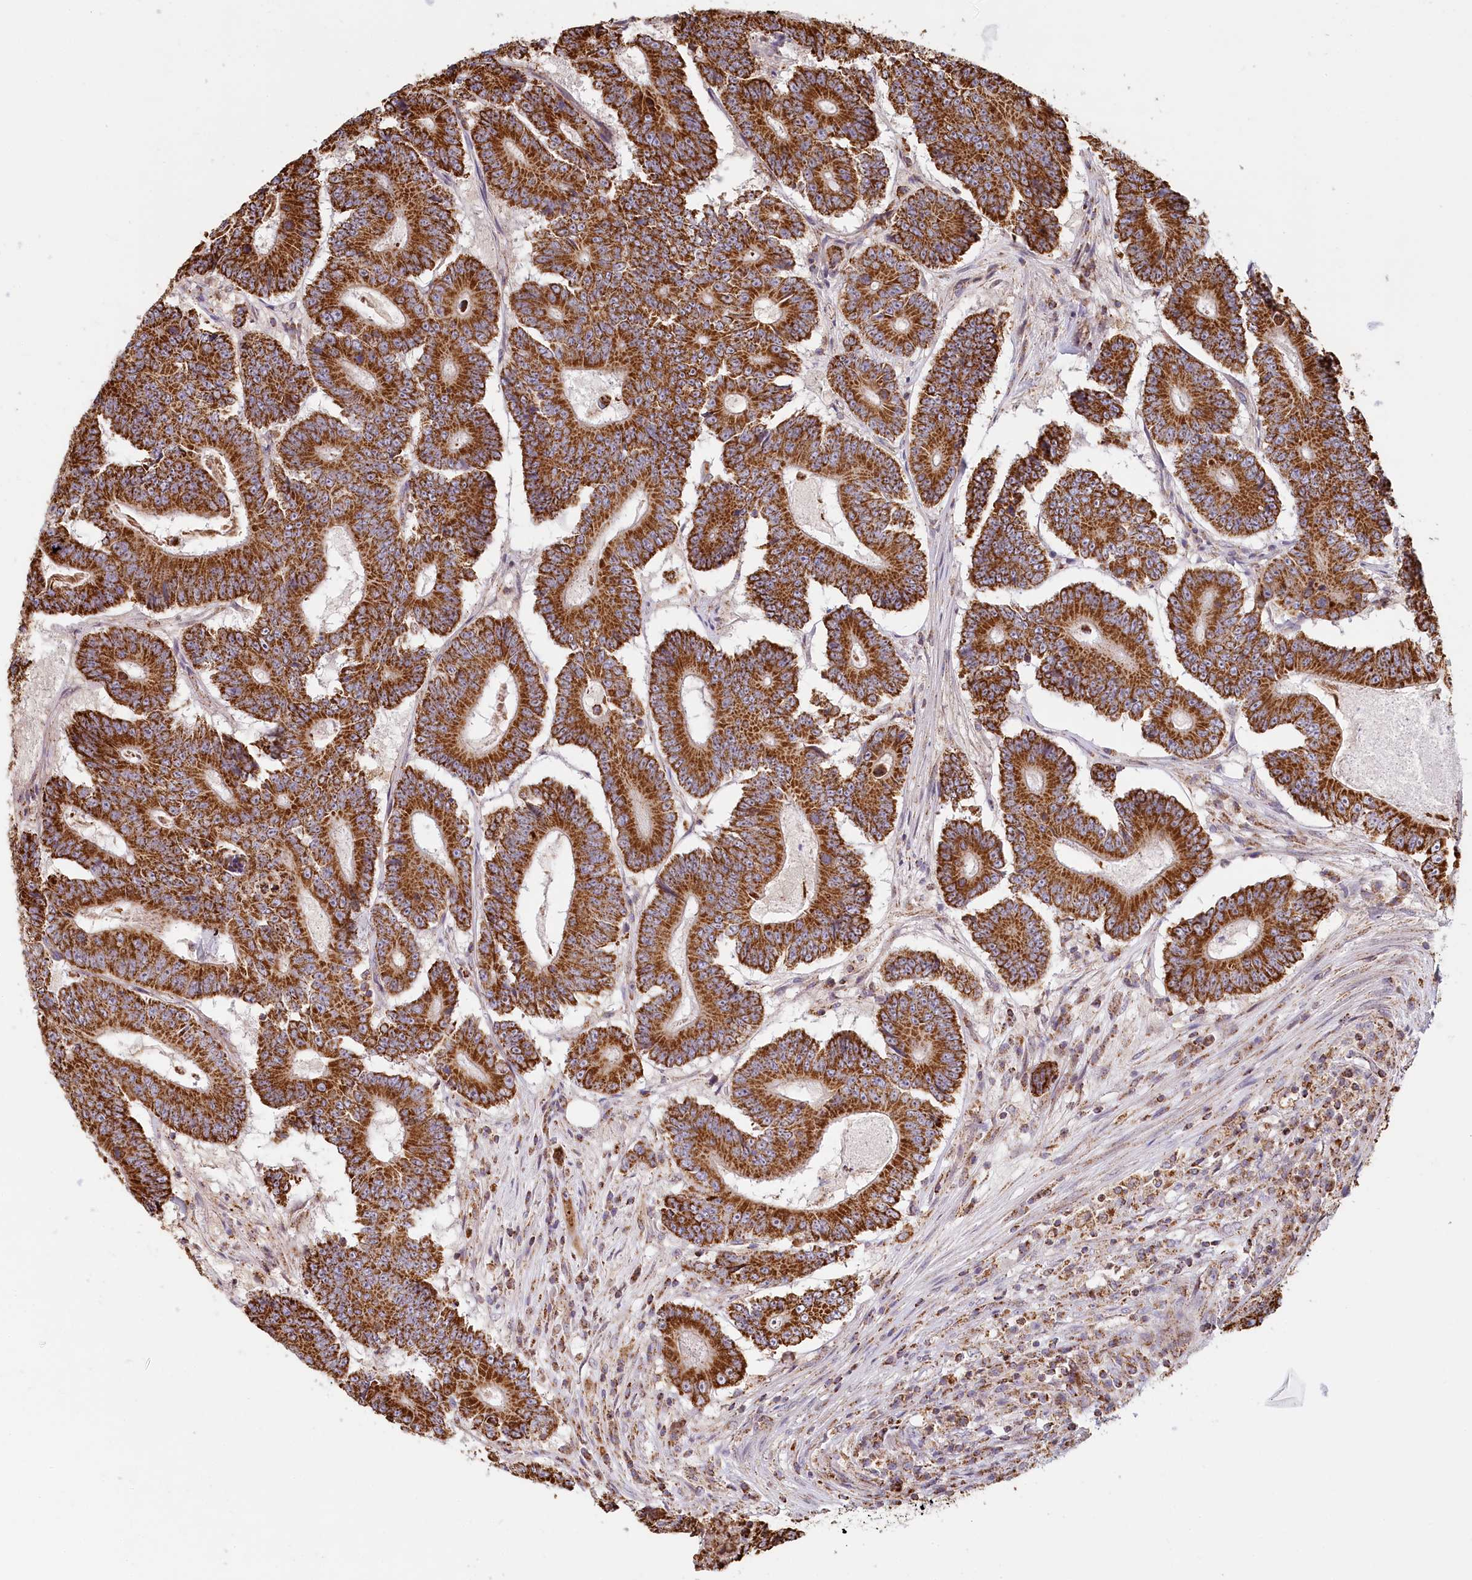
{"staining": {"intensity": "strong", "quantity": ">75%", "location": "cytoplasmic/membranous"}, "tissue": "colorectal cancer", "cell_type": "Tumor cells", "image_type": "cancer", "snomed": [{"axis": "morphology", "description": "Adenocarcinoma, NOS"}, {"axis": "topography", "description": "Colon"}], "caption": "Protein staining of adenocarcinoma (colorectal) tissue reveals strong cytoplasmic/membranous positivity in approximately >75% of tumor cells.", "gene": "UMPS", "patient": {"sex": "male", "age": 83}}